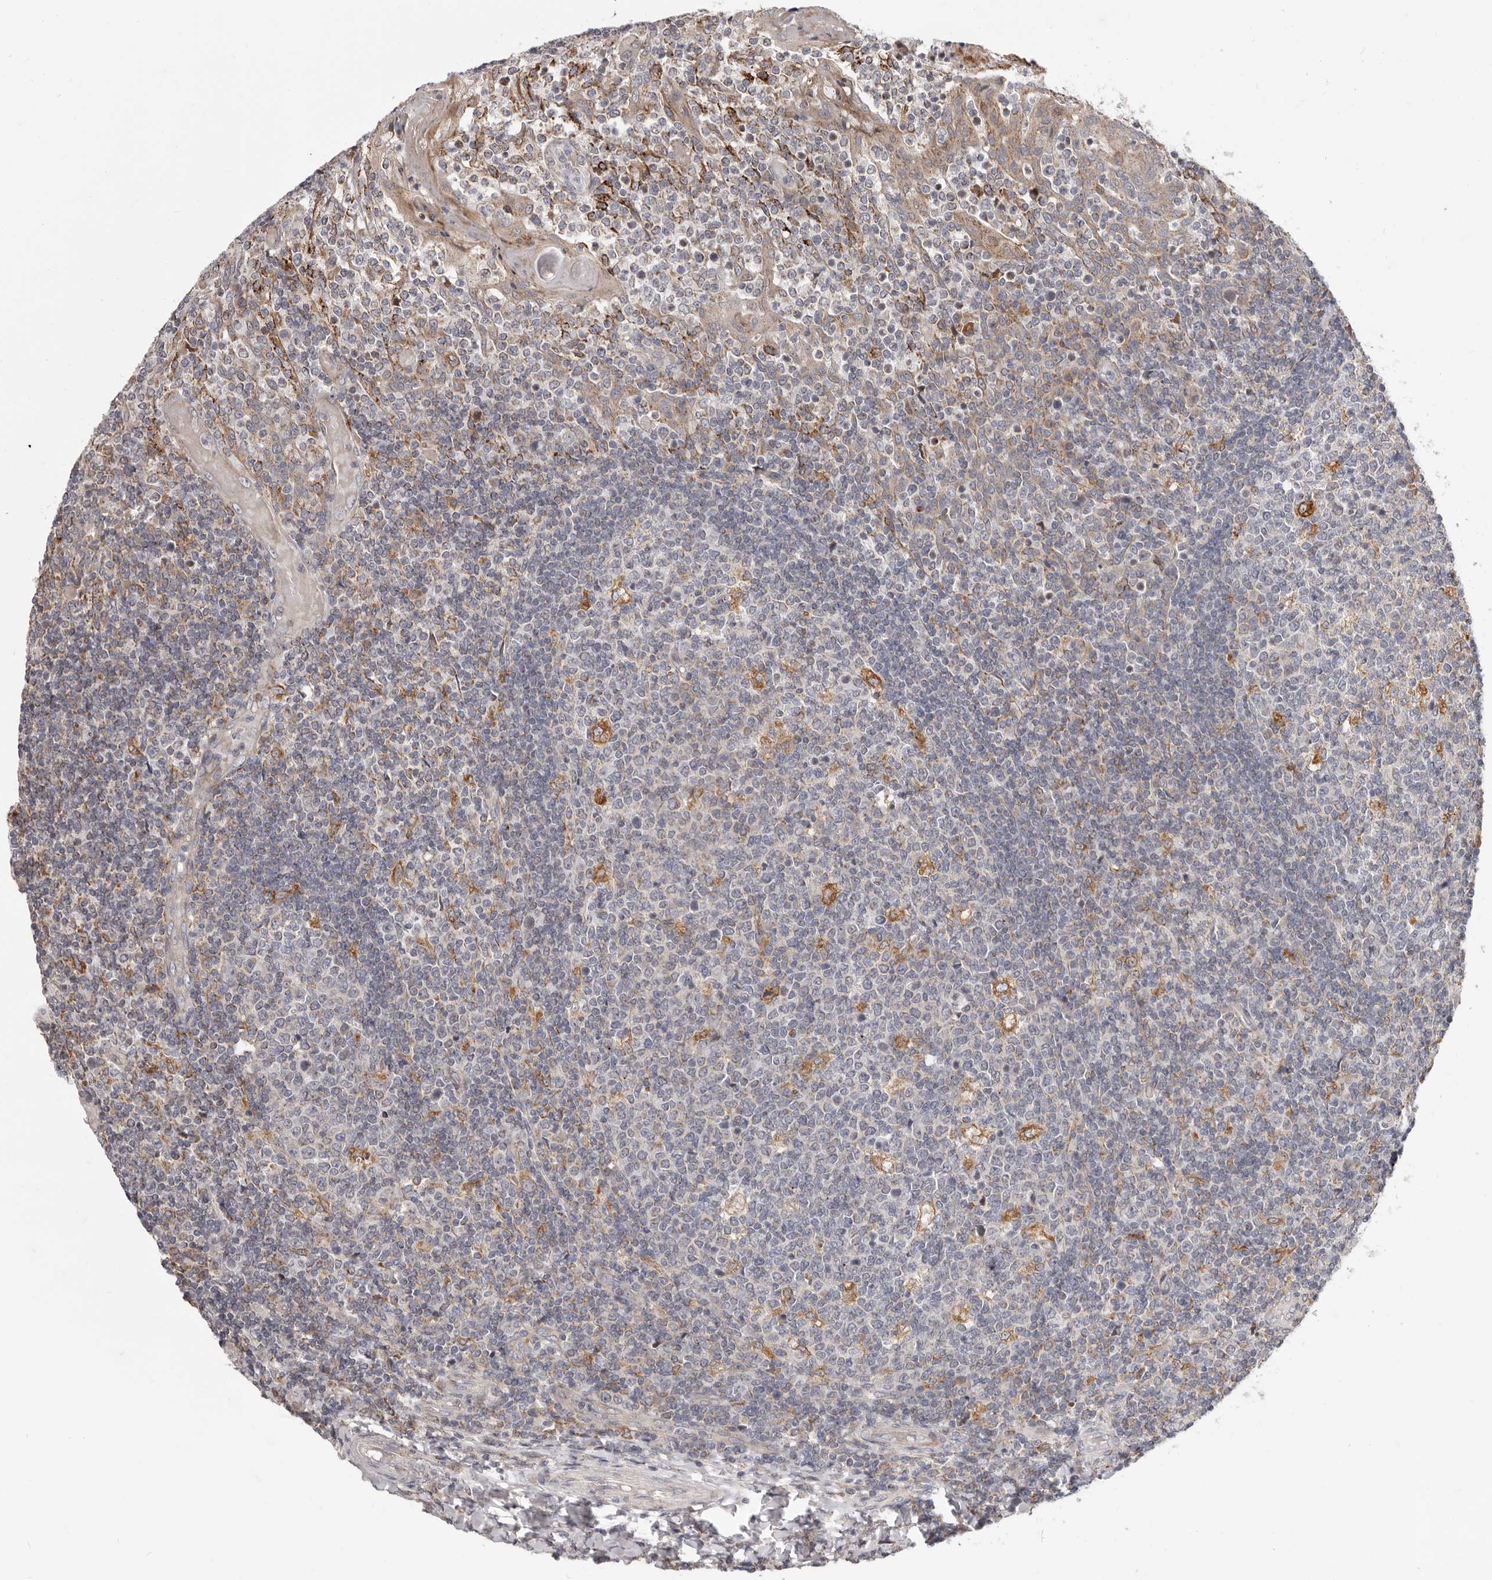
{"staining": {"intensity": "moderate", "quantity": "<25%", "location": "cytoplasmic/membranous"}, "tissue": "tonsil", "cell_type": "Germinal center cells", "image_type": "normal", "snomed": [{"axis": "morphology", "description": "Normal tissue, NOS"}, {"axis": "topography", "description": "Tonsil"}], "caption": "Protein expression by IHC displays moderate cytoplasmic/membranous positivity in approximately <25% of germinal center cells in unremarkable tonsil. Nuclei are stained in blue.", "gene": "TOR3A", "patient": {"sex": "female", "age": 19}}